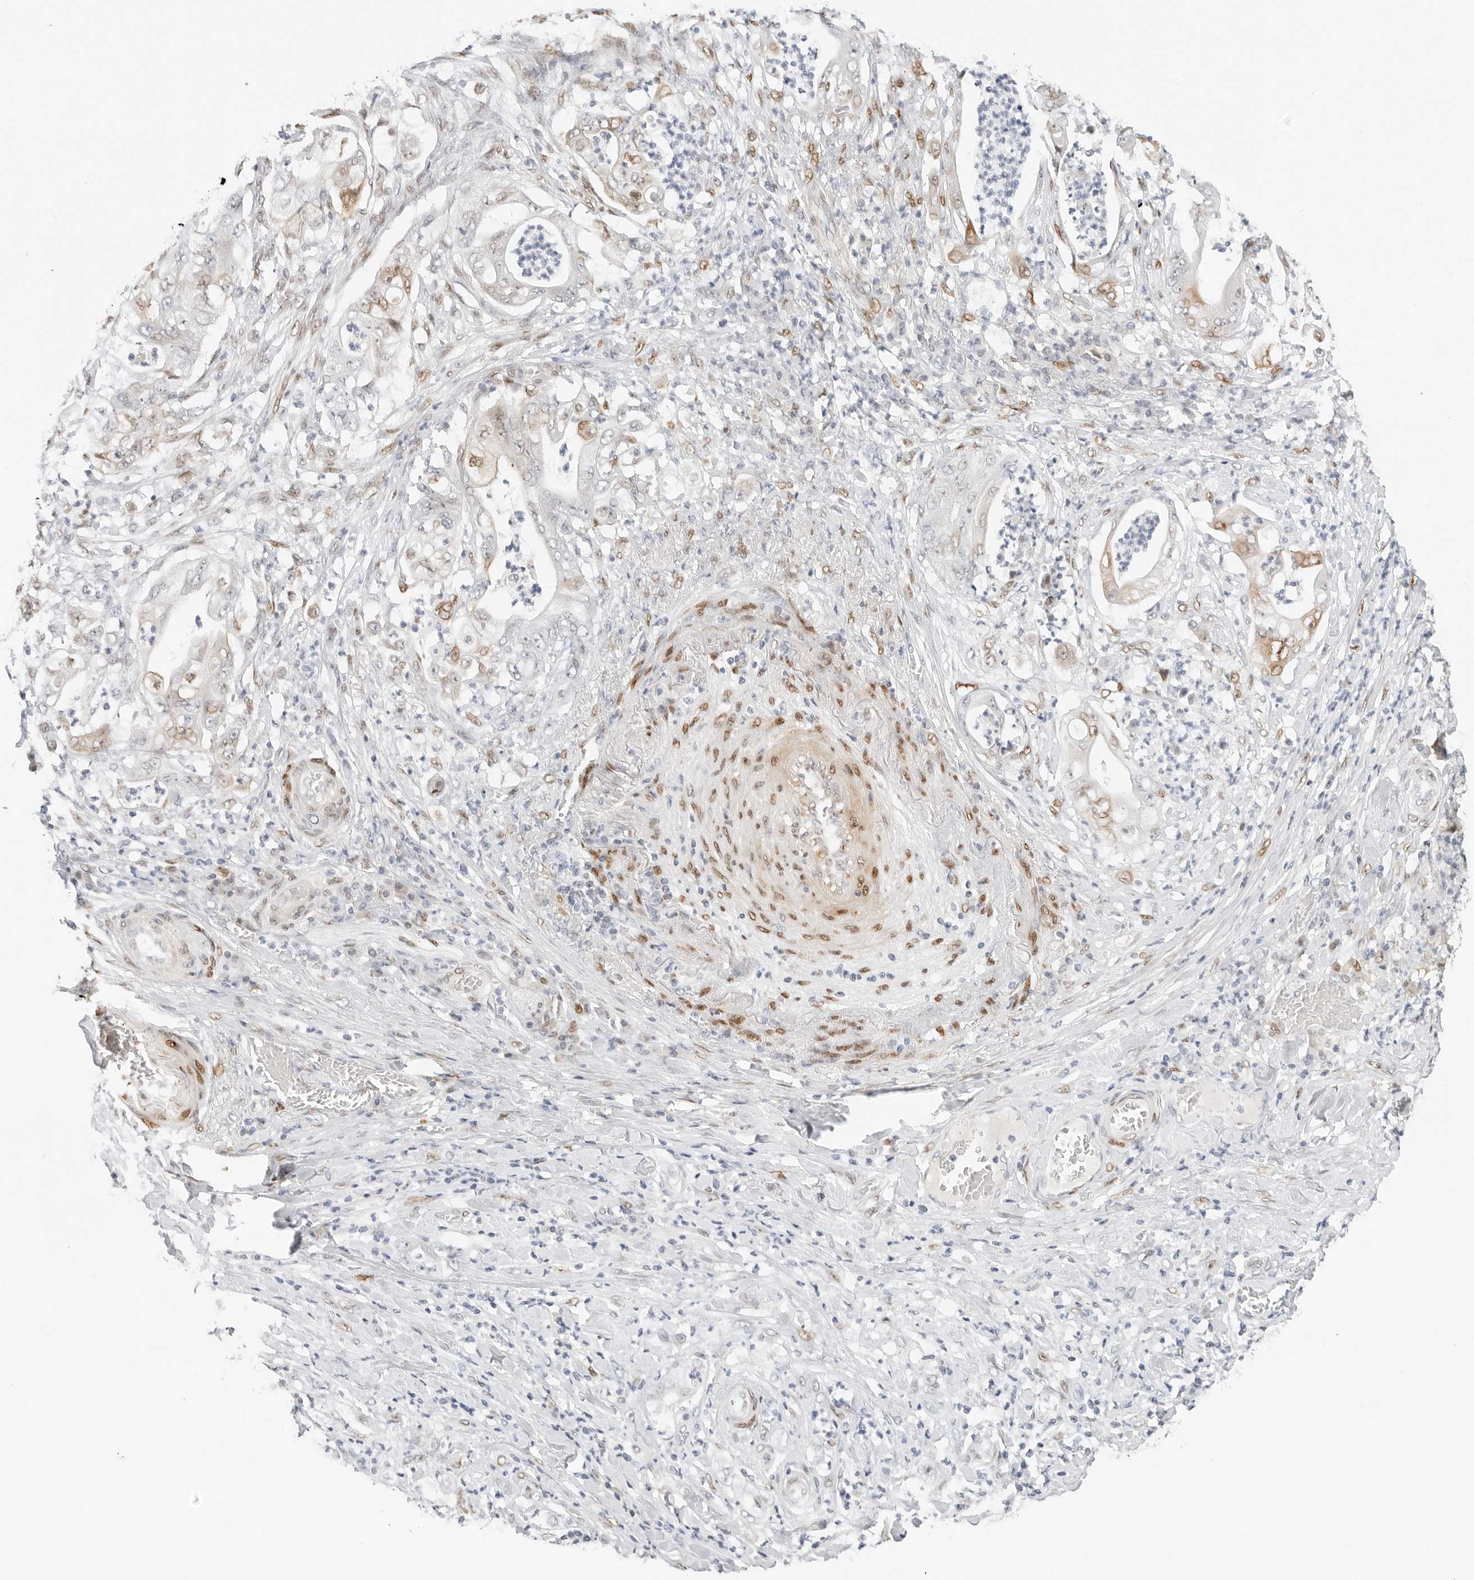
{"staining": {"intensity": "weak", "quantity": "<25%", "location": "nuclear"}, "tissue": "stomach cancer", "cell_type": "Tumor cells", "image_type": "cancer", "snomed": [{"axis": "morphology", "description": "Adenocarcinoma, NOS"}, {"axis": "topography", "description": "Stomach"}], "caption": "The immunohistochemistry (IHC) photomicrograph has no significant expression in tumor cells of stomach adenocarcinoma tissue.", "gene": "SPIDR", "patient": {"sex": "female", "age": 73}}